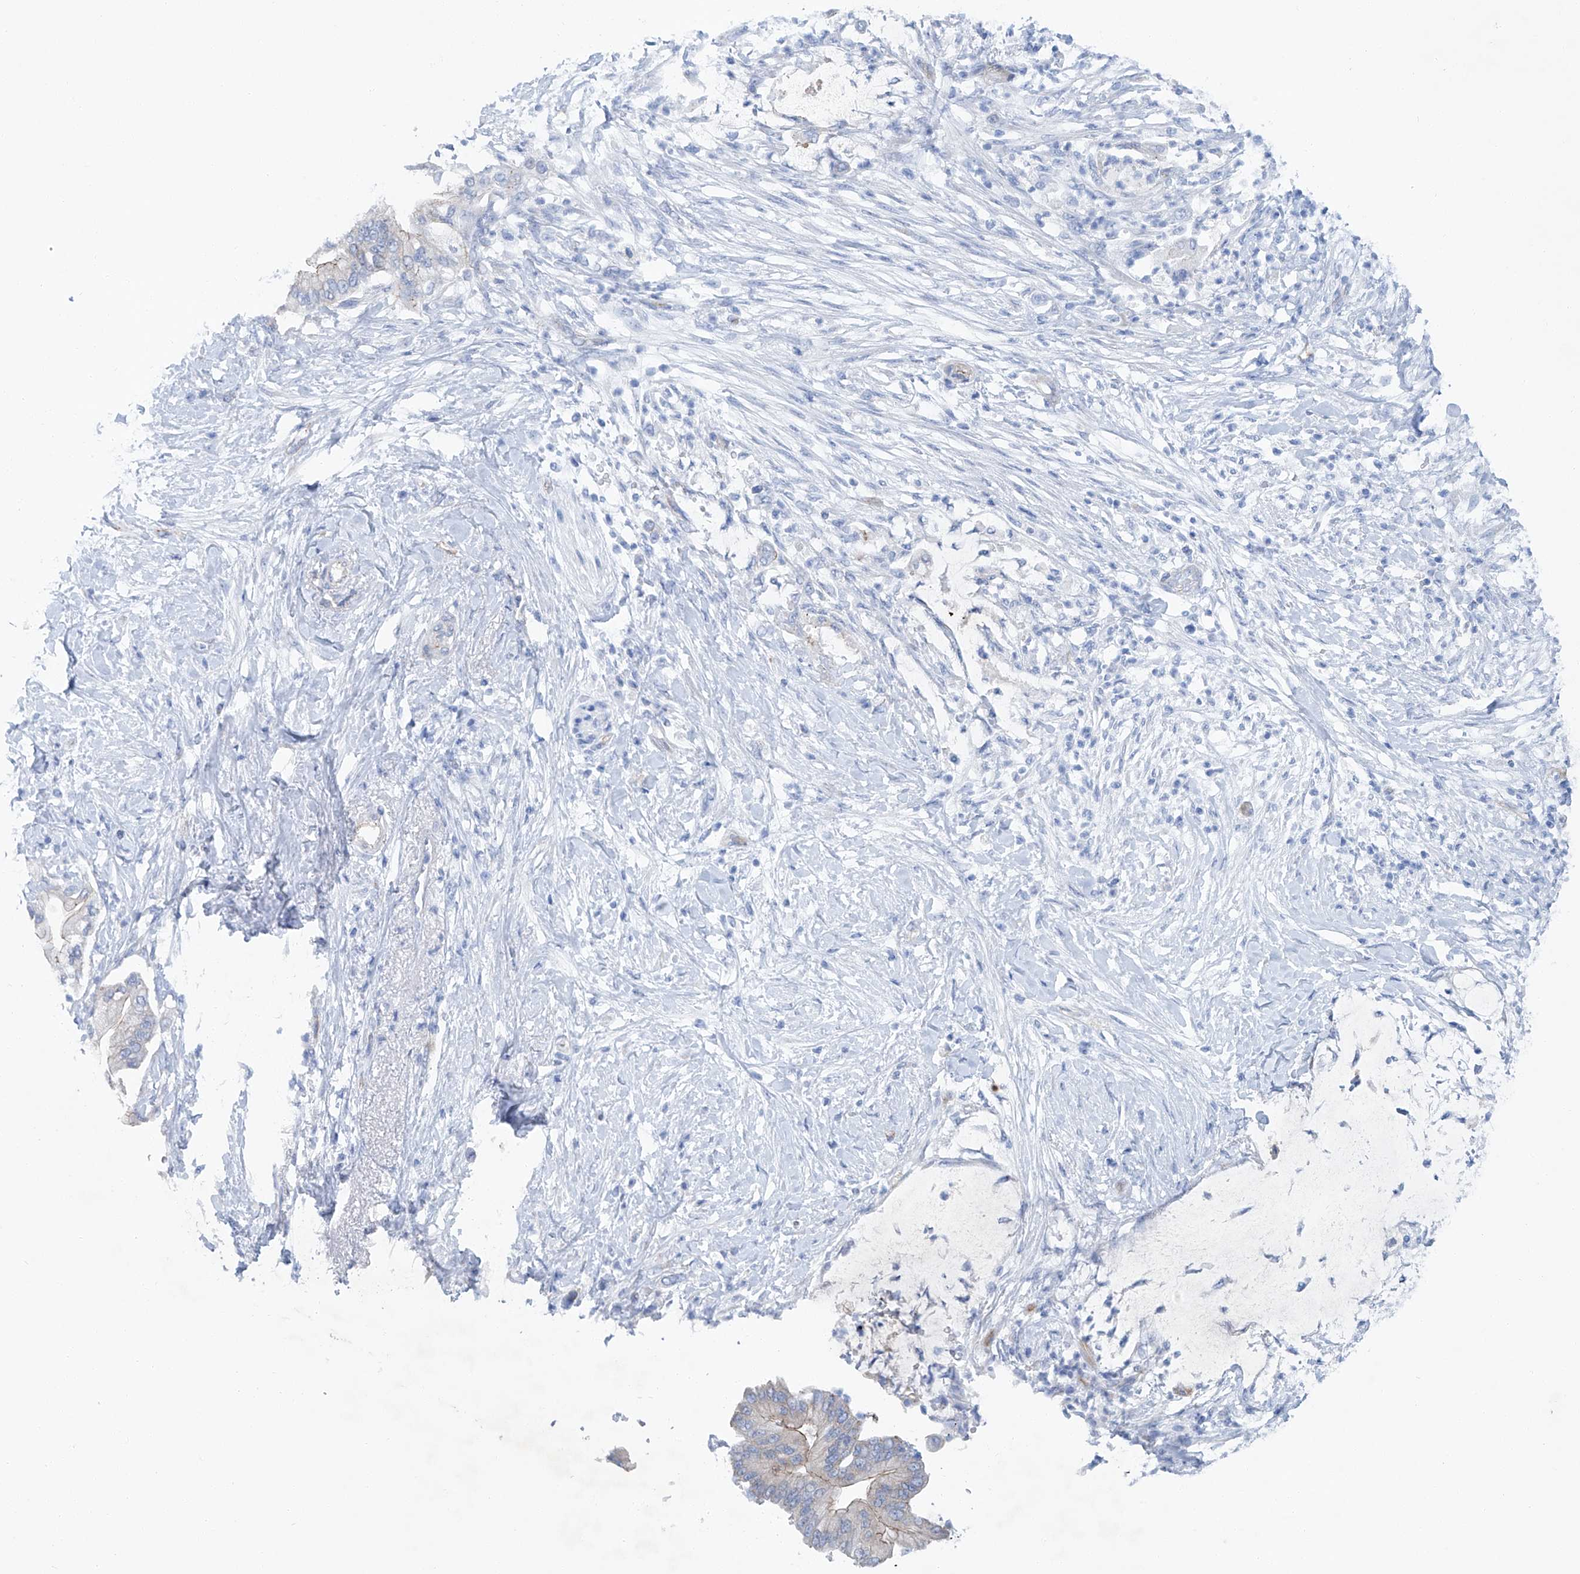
{"staining": {"intensity": "weak", "quantity": "<25%", "location": "cytoplasmic/membranous"}, "tissue": "pancreatic cancer", "cell_type": "Tumor cells", "image_type": "cancer", "snomed": [{"axis": "morphology", "description": "Normal tissue, NOS"}, {"axis": "morphology", "description": "Adenocarcinoma, NOS"}, {"axis": "topography", "description": "Pancreas"}, {"axis": "topography", "description": "Duodenum"}], "caption": "Immunohistochemical staining of pancreatic cancer (adenocarcinoma) shows no significant positivity in tumor cells.", "gene": "MAGI1", "patient": {"sex": "female", "age": 60}}